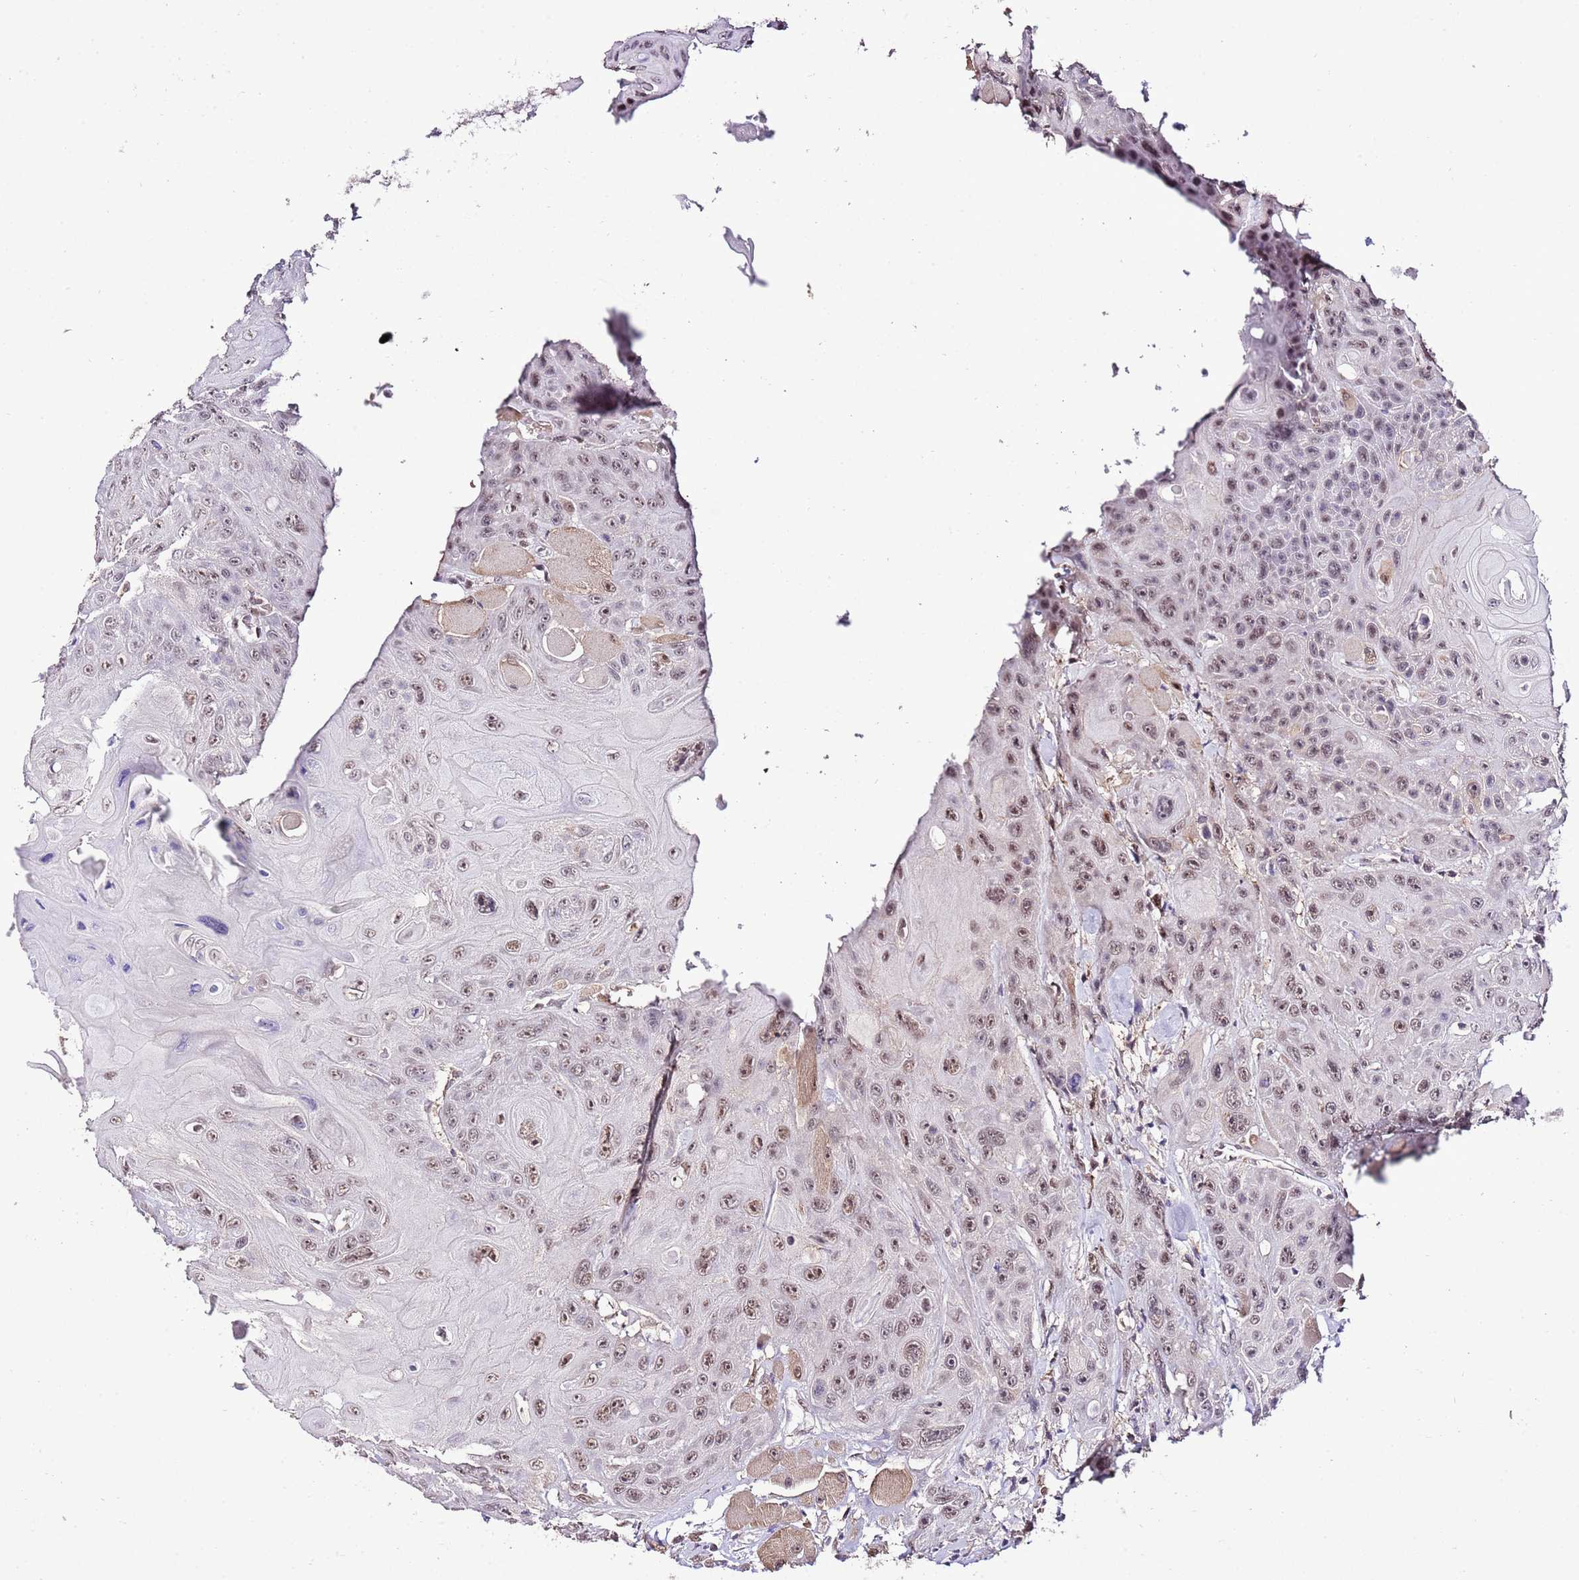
{"staining": {"intensity": "moderate", "quantity": ">75%", "location": "nuclear"}, "tissue": "head and neck cancer", "cell_type": "Tumor cells", "image_type": "cancer", "snomed": [{"axis": "morphology", "description": "Squamous cell carcinoma, NOS"}, {"axis": "topography", "description": "Head-Neck"}], "caption": "Protein staining demonstrates moderate nuclear staining in about >75% of tumor cells in head and neck squamous cell carcinoma.", "gene": "IZUMO4", "patient": {"sex": "female", "age": 59}}